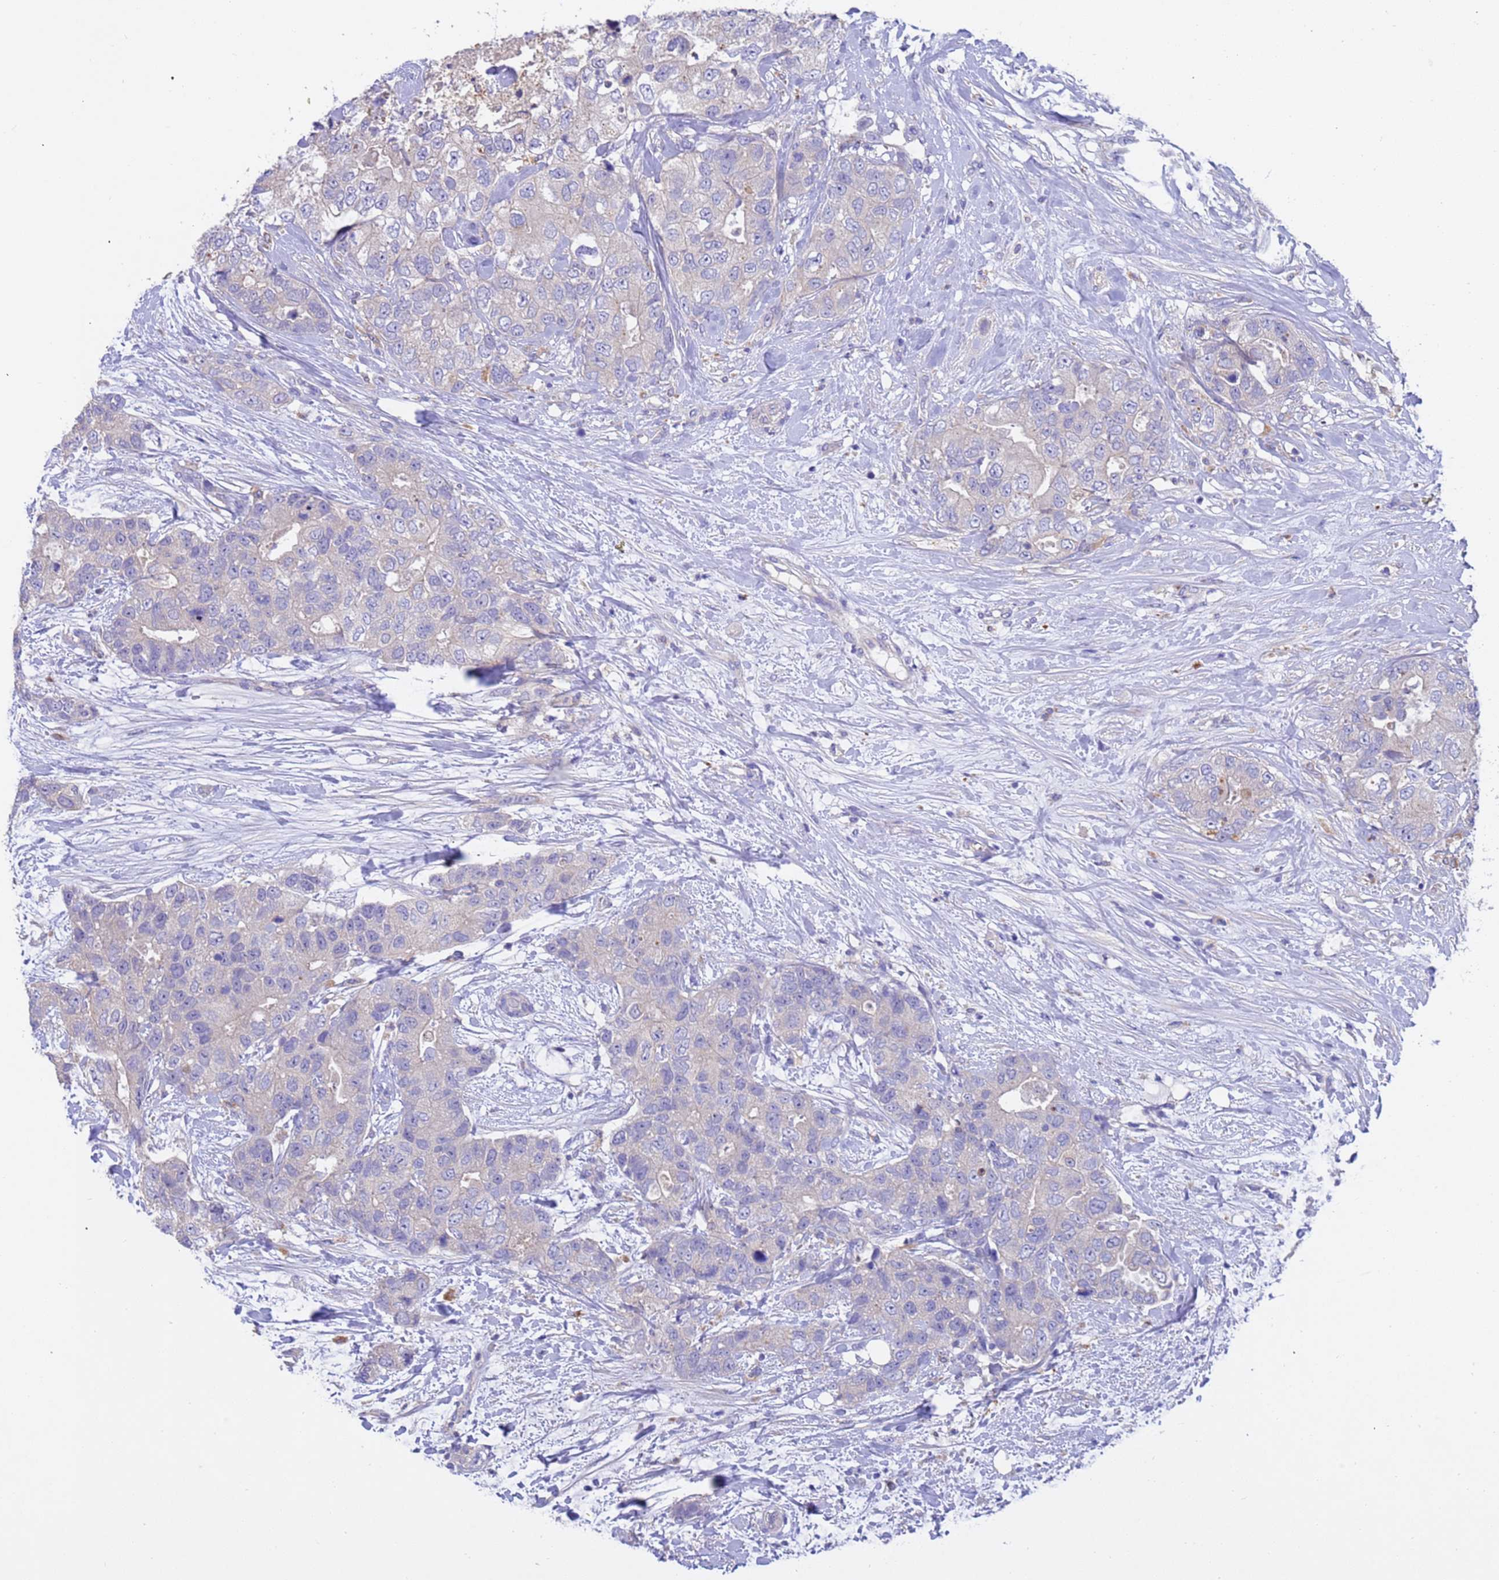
{"staining": {"intensity": "negative", "quantity": "none", "location": "none"}, "tissue": "breast cancer", "cell_type": "Tumor cells", "image_type": "cancer", "snomed": [{"axis": "morphology", "description": "Duct carcinoma"}, {"axis": "topography", "description": "Breast"}], "caption": "Photomicrograph shows no protein positivity in tumor cells of invasive ductal carcinoma (breast) tissue.", "gene": "SRL", "patient": {"sex": "female", "age": 62}}